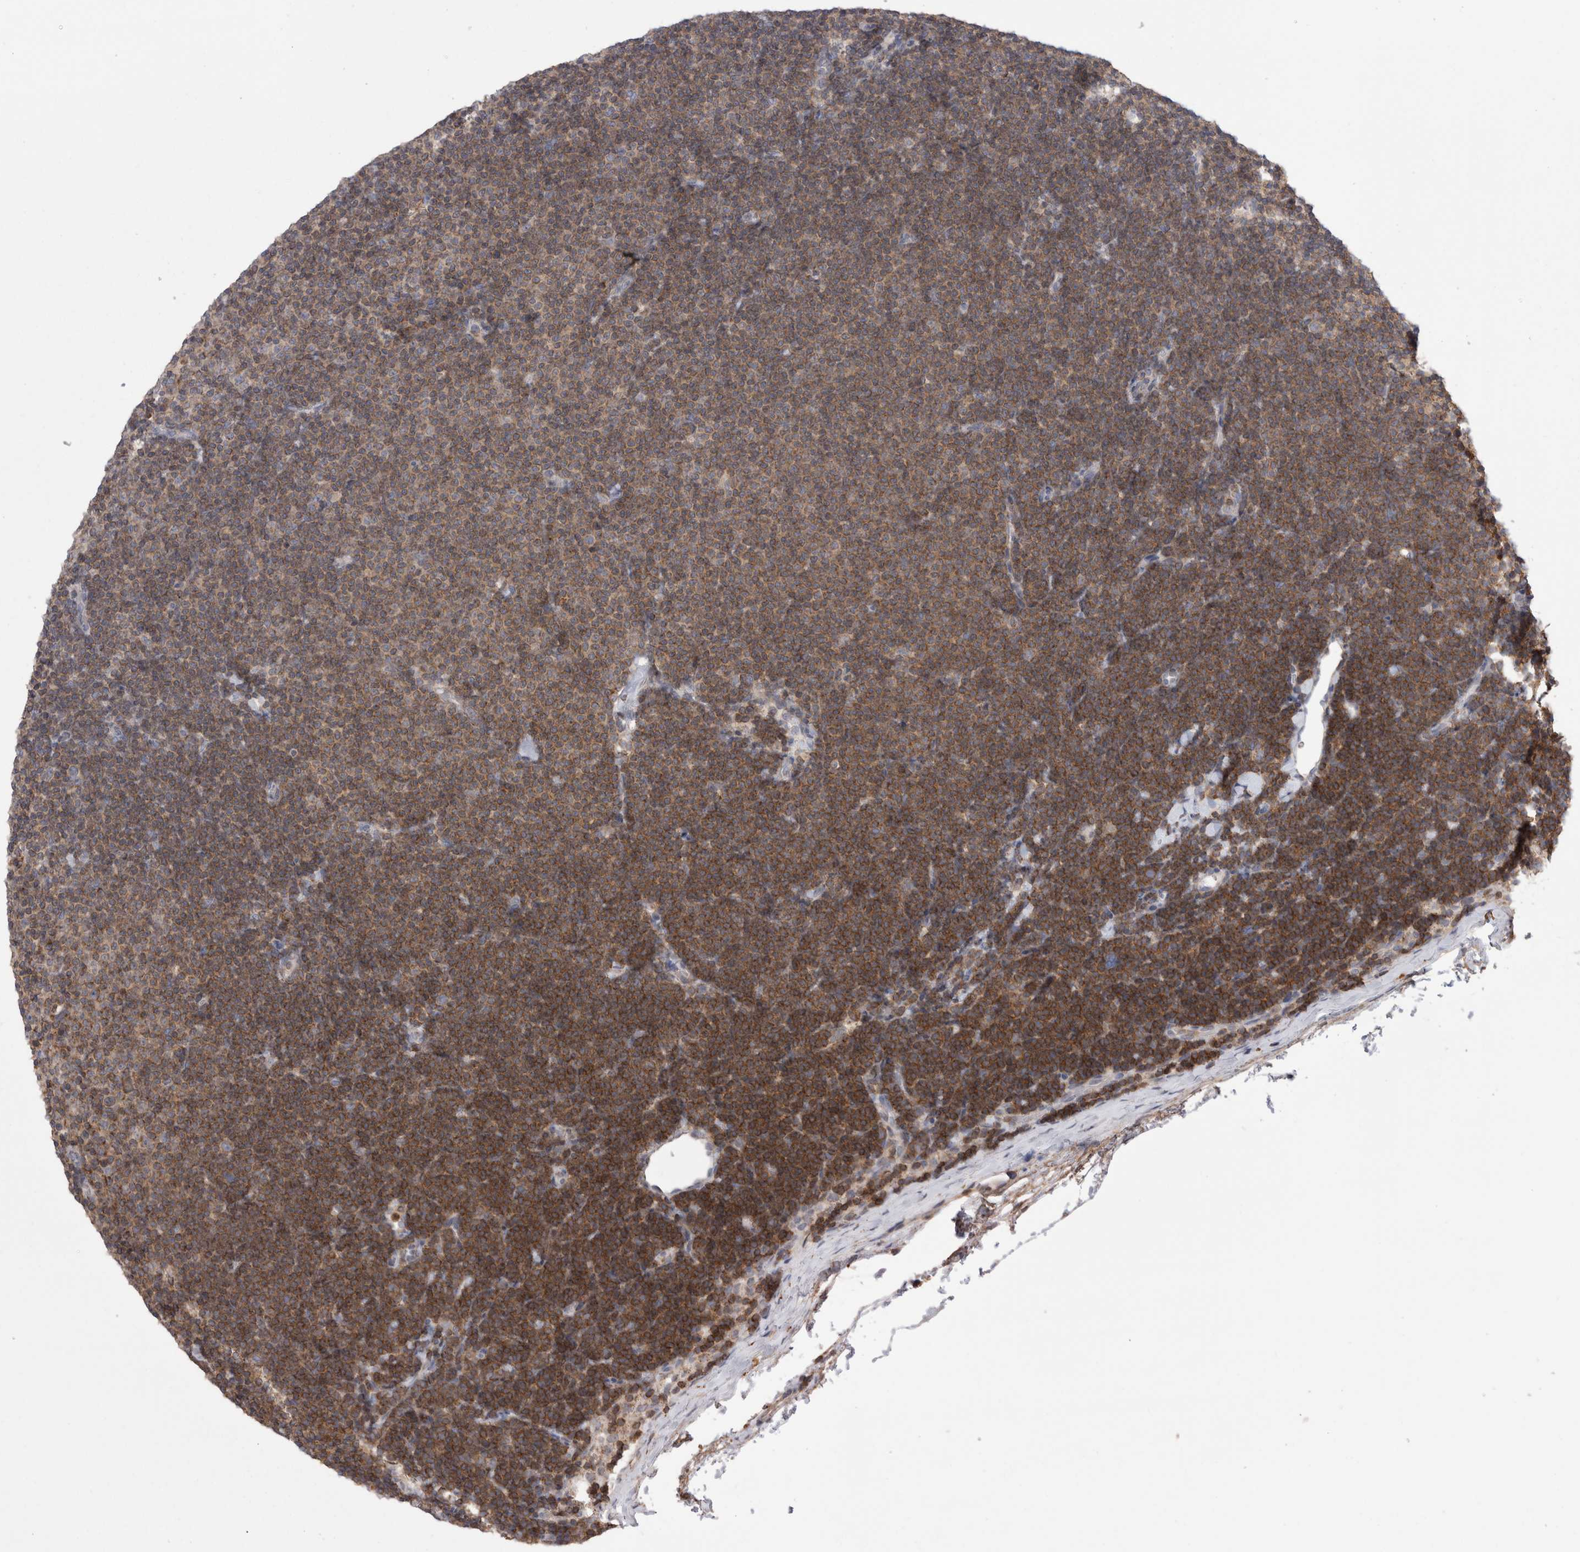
{"staining": {"intensity": "moderate", "quantity": ">75%", "location": "cytoplasmic/membranous"}, "tissue": "lymphoma", "cell_type": "Tumor cells", "image_type": "cancer", "snomed": [{"axis": "morphology", "description": "Malignant lymphoma, non-Hodgkin's type, Low grade"}, {"axis": "topography", "description": "Lymph node"}], "caption": "A brown stain shows moderate cytoplasmic/membranous positivity of a protein in lymphoma tumor cells.", "gene": "DARS2", "patient": {"sex": "female", "age": 53}}